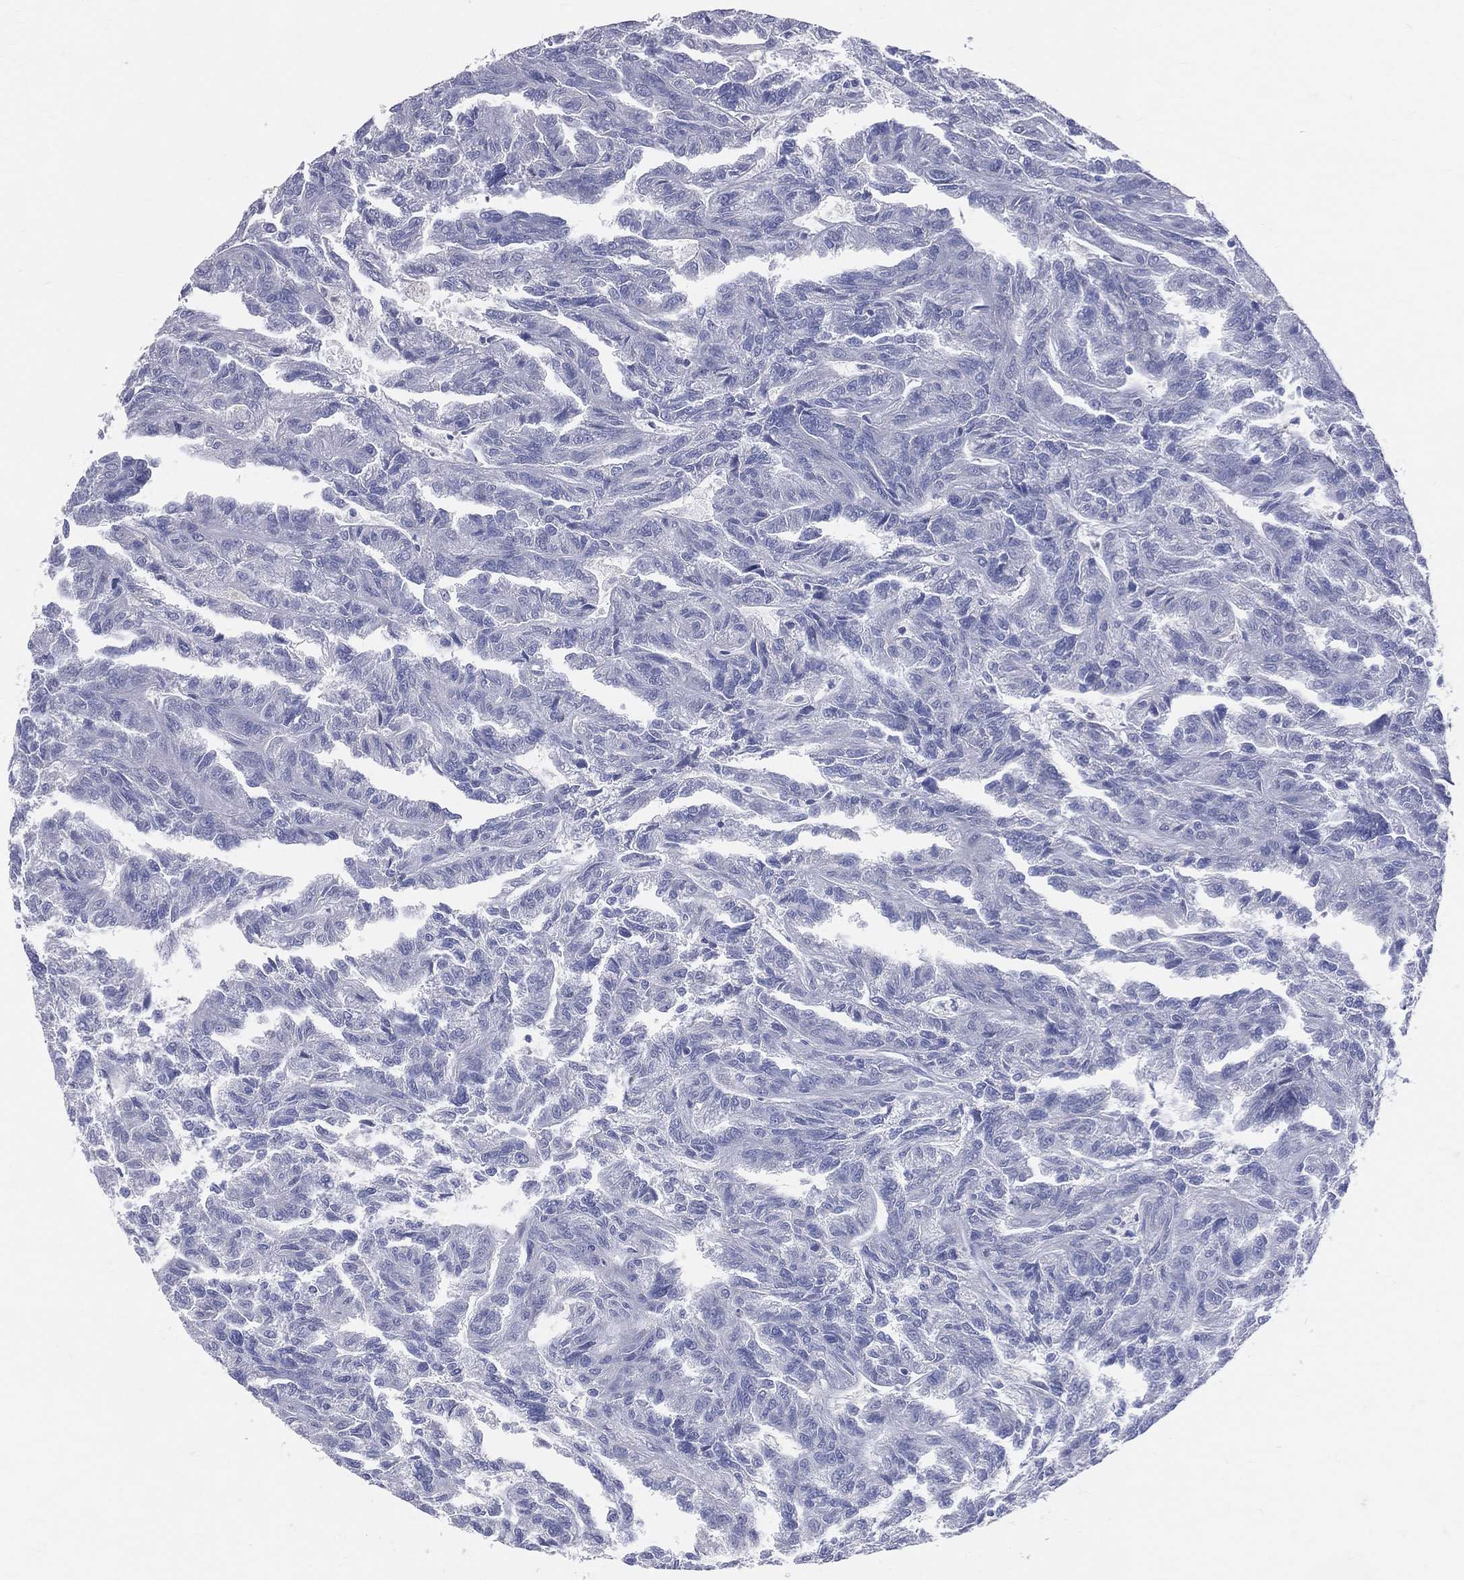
{"staining": {"intensity": "negative", "quantity": "none", "location": "none"}, "tissue": "renal cancer", "cell_type": "Tumor cells", "image_type": "cancer", "snomed": [{"axis": "morphology", "description": "Adenocarcinoma, NOS"}, {"axis": "topography", "description": "Kidney"}], "caption": "An IHC micrograph of renal cancer (adenocarcinoma) is shown. There is no staining in tumor cells of renal cancer (adenocarcinoma).", "gene": "LAT", "patient": {"sex": "male", "age": 79}}